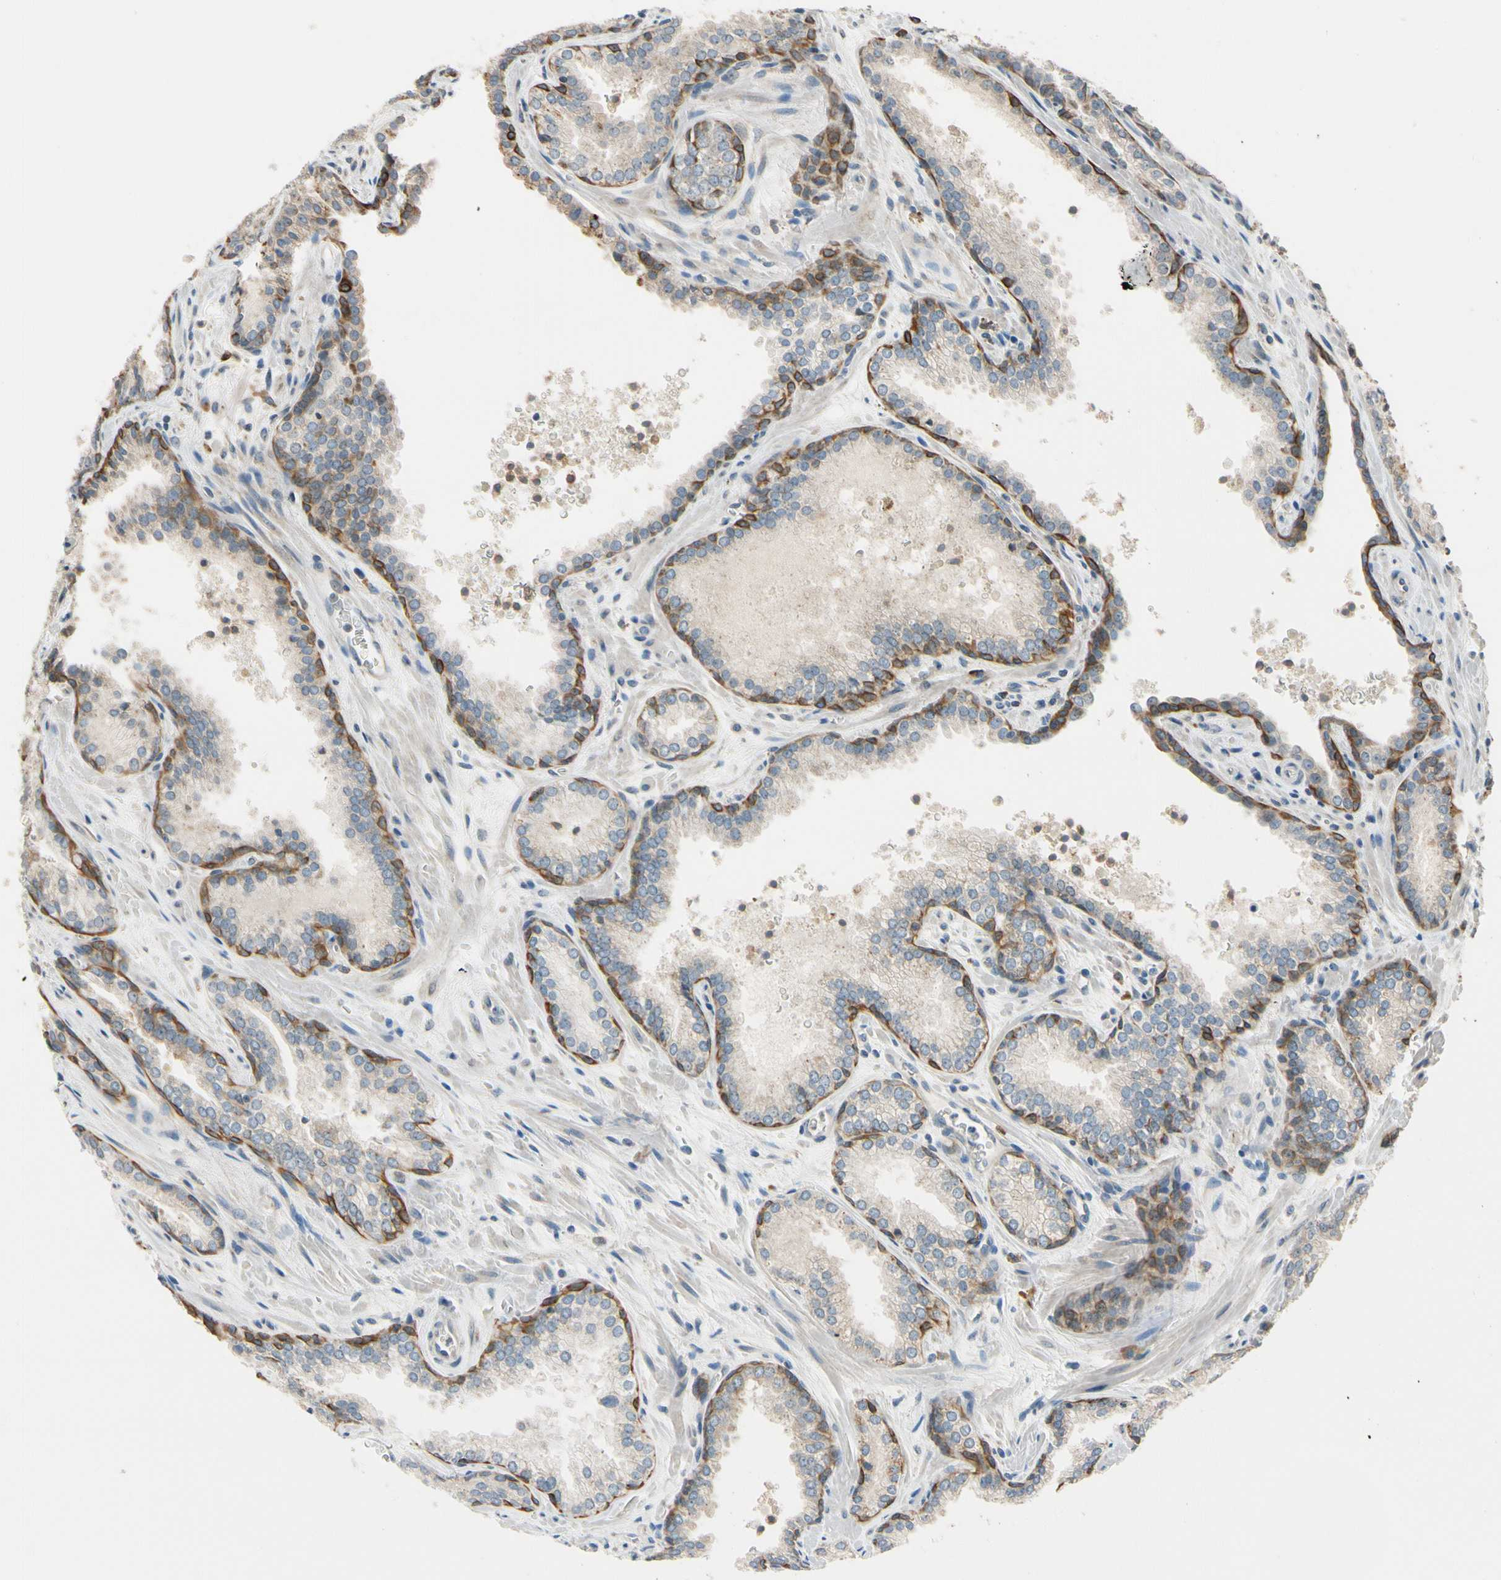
{"staining": {"intensity": "negative", "quantity": "none", "location": "none"}, "tissue": "prostate cancer", "cell_type": "Tumor cells", "image_type": "cancer", "snomed": [{"axis": "morphology", "description": "Adenocarcinoma, Low grade"}, {"axis": "topography", "description": "Prostate"}], "caption": "IHC histopathology image of adenocarcinoma (low-grade) (prostate) stained for a protein (brown), which demonstrates no positivity in tumor cells.", "gene": "RPN2", "patient": {"sex": "male", "age": 60}}